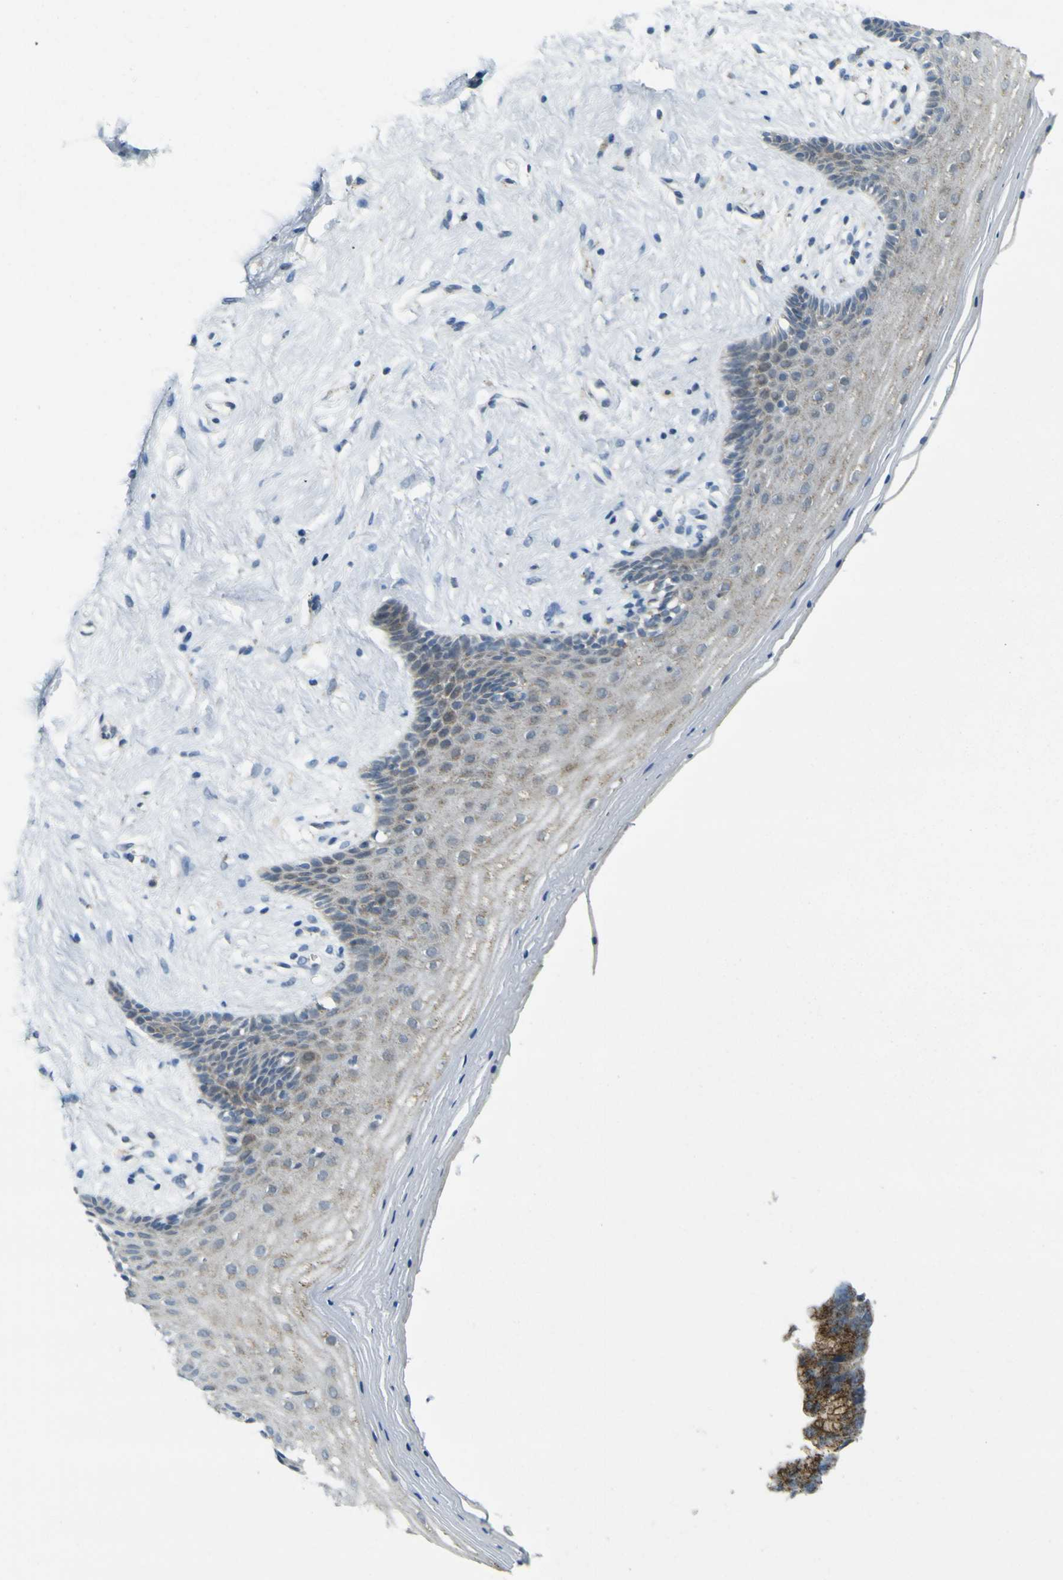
{"staining": {"intensity": "weak", "quantity": "<25%", "location": "cytoplasmic/membranous"}, "tissue": "vagina", "cell_type": "Squamous epithelial cells", "image_type": "normal", "snomed": [{"axis": "morphology", "description": "Normal tissue, NOS"}, {"axis": "topography", "description": "Vagina"}], "caption": "The micrograph demonstrates no significant expression in squamous epithelial cells of vagina. (Stains: DAB (3,3'-diaminobenzidine) immunohistochemistry (IHC) with hematoxylin counter stain, Microscopy: brightfield microscopy at high magnification).", "gene": "ACBD5", "patient": {"sex": "female", "age": 44}}